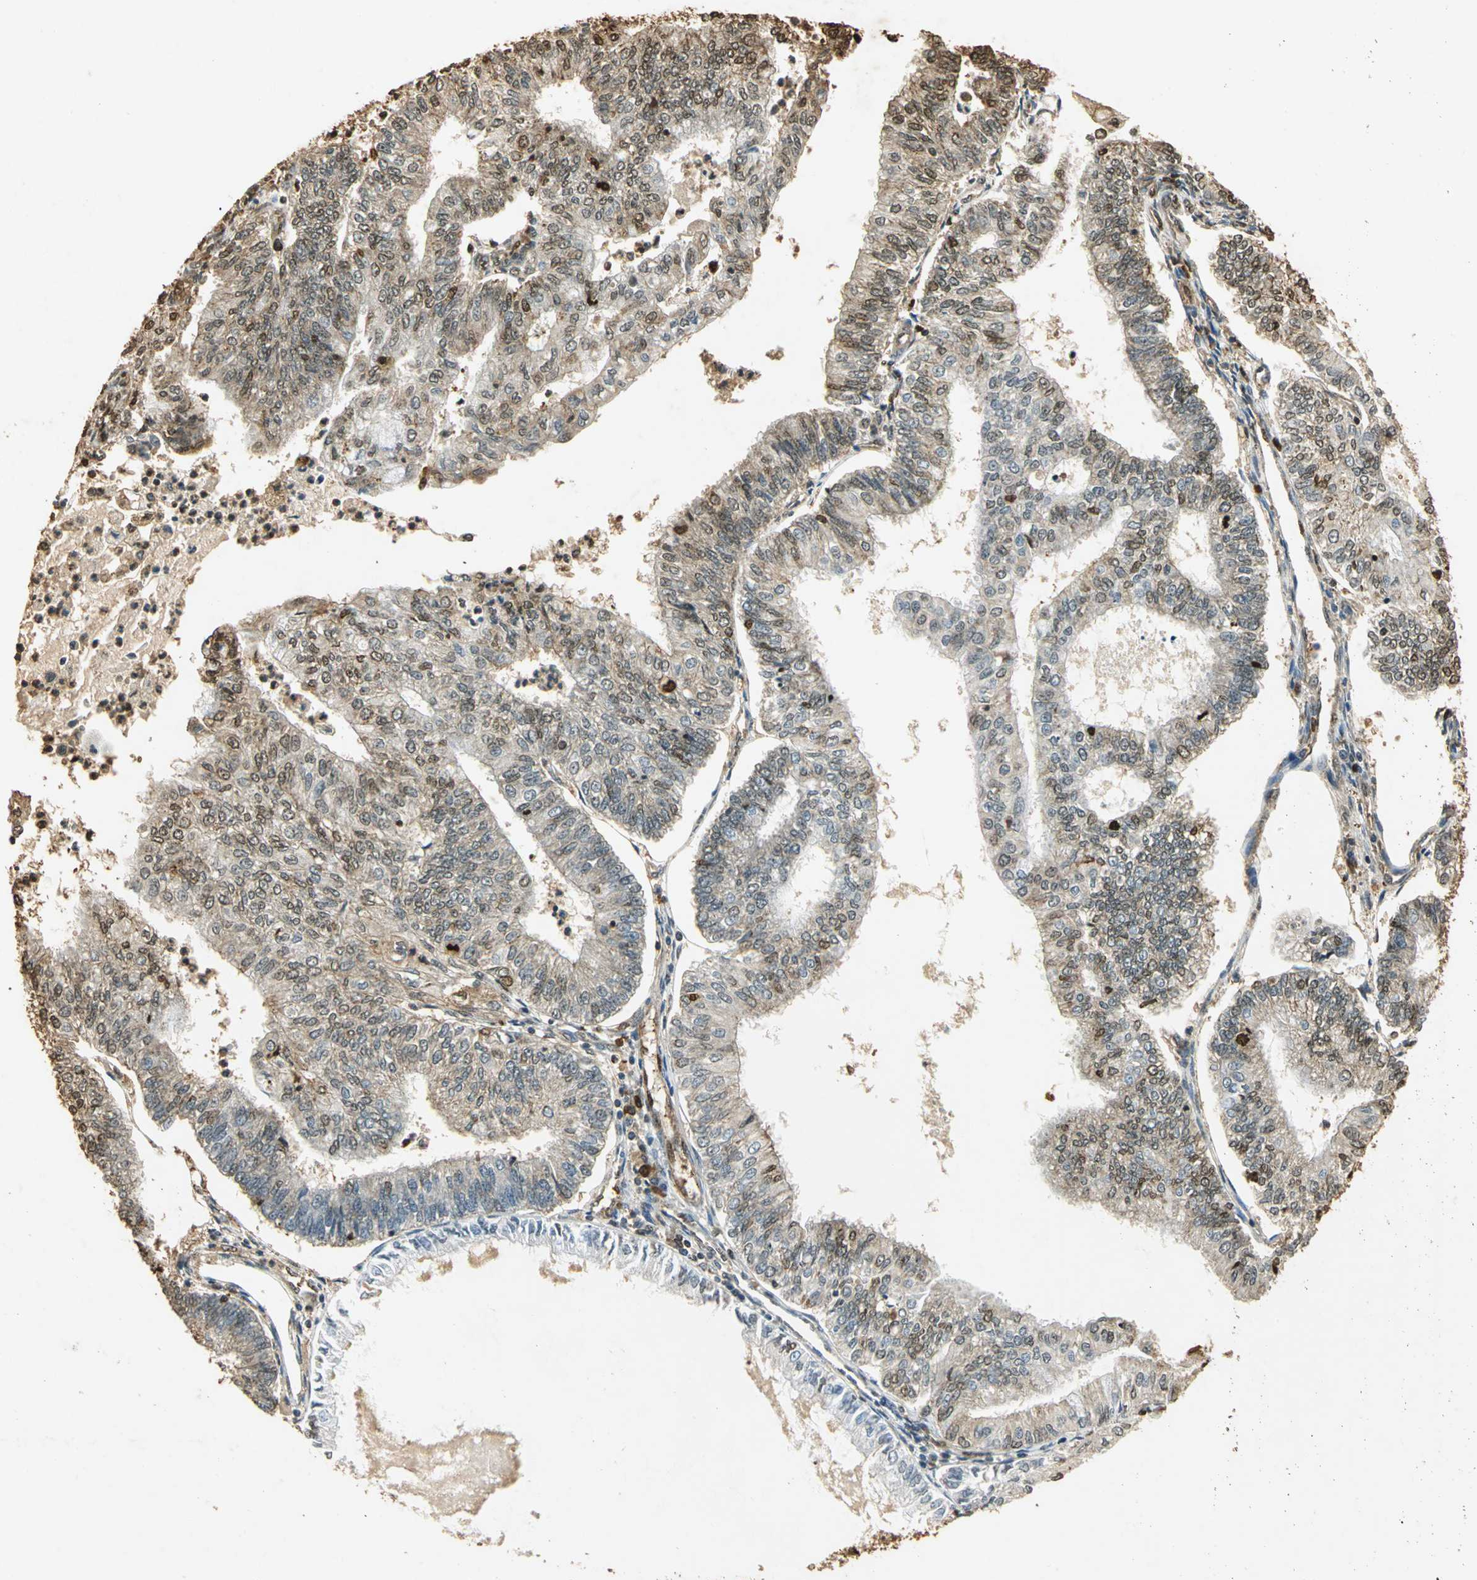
{"staining": {"intensity": "moderate", "quantity": ">75%", "location": "cytoplasmic/membranous"}, "tissue": "endometrial cancer", "cell_type": "Tumor cells", "image_type": "cancer", "snomed": [{"axis": "morphology", "description": "Adenocarcinoma, NOS"}, {"axis": "topography", "description": "Endometrium"}], "caption": "Adenocarcinoma (endometrial) stained with DAB (3,3'-diaminobenzidine) immunohistochemistry (IHC) exhibits medium levels of moderate cytoplasmic/membranous staining in approximately >75% of tumor cells. Nuclei are stained in blue.", "gene": "GAPDH", "patient": {"sex": "female", "age": 59}}